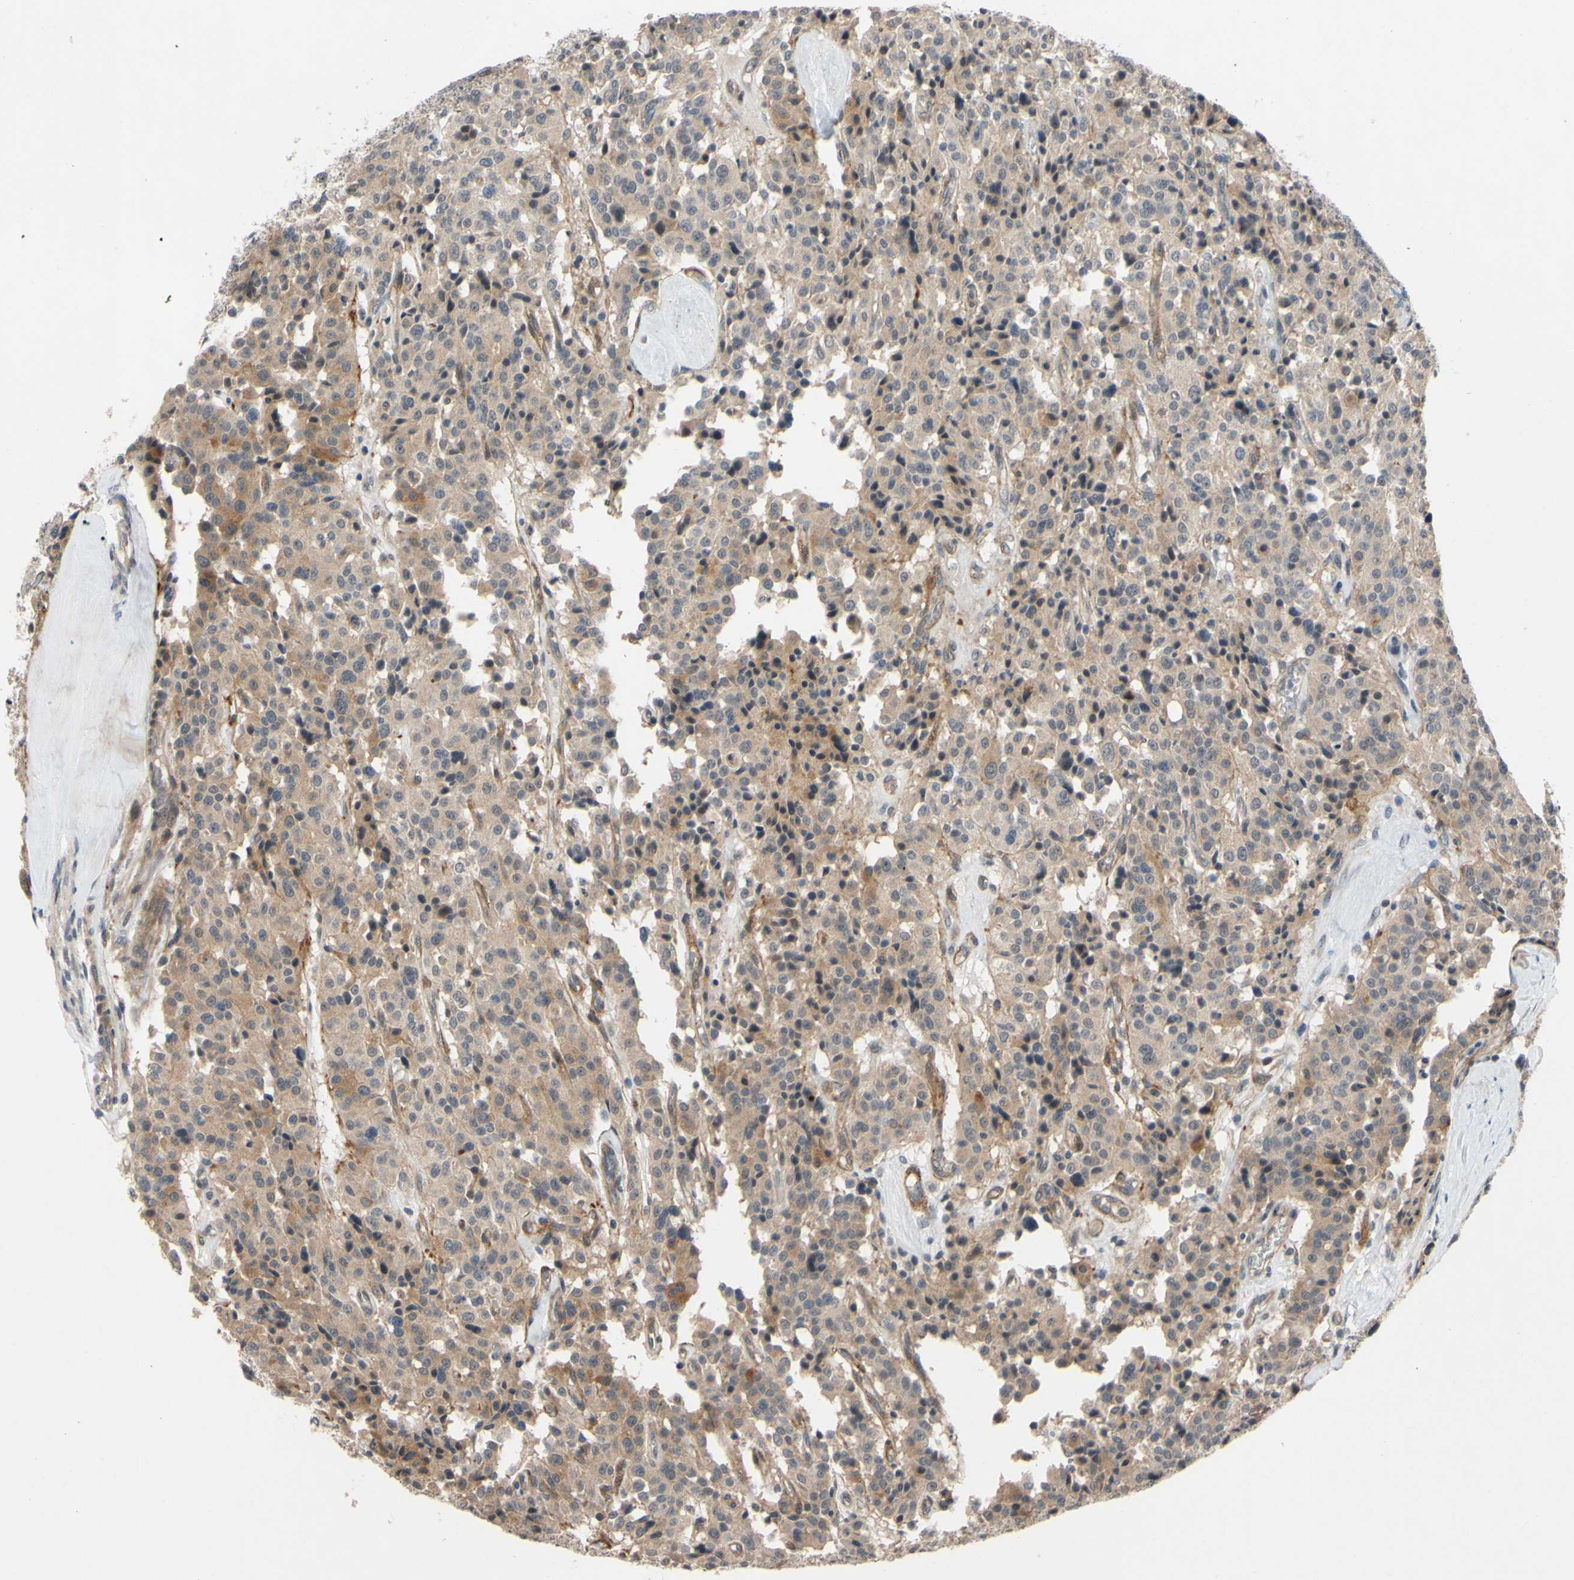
{"staining": {"intensity": "weak", "quantity": ">75%", "location": "cytoplasmic/membranous"}, "tissue": "carcinoid", "cell_type": "Tumor cells", "image_type": "cancer", "snomed": [{"axis": "morphology", "description": "Carcinoid, malignant, NOS"}, {"axis": "topography", "description": "Lung"}], "caption": "Human carcinoid stained for a protein (brown) displays weak cytoplasmic/membranous positive expression in about >75% of tumor cells.", "gene": "ALK", "patient": {"sex": "male", "age": 30}}